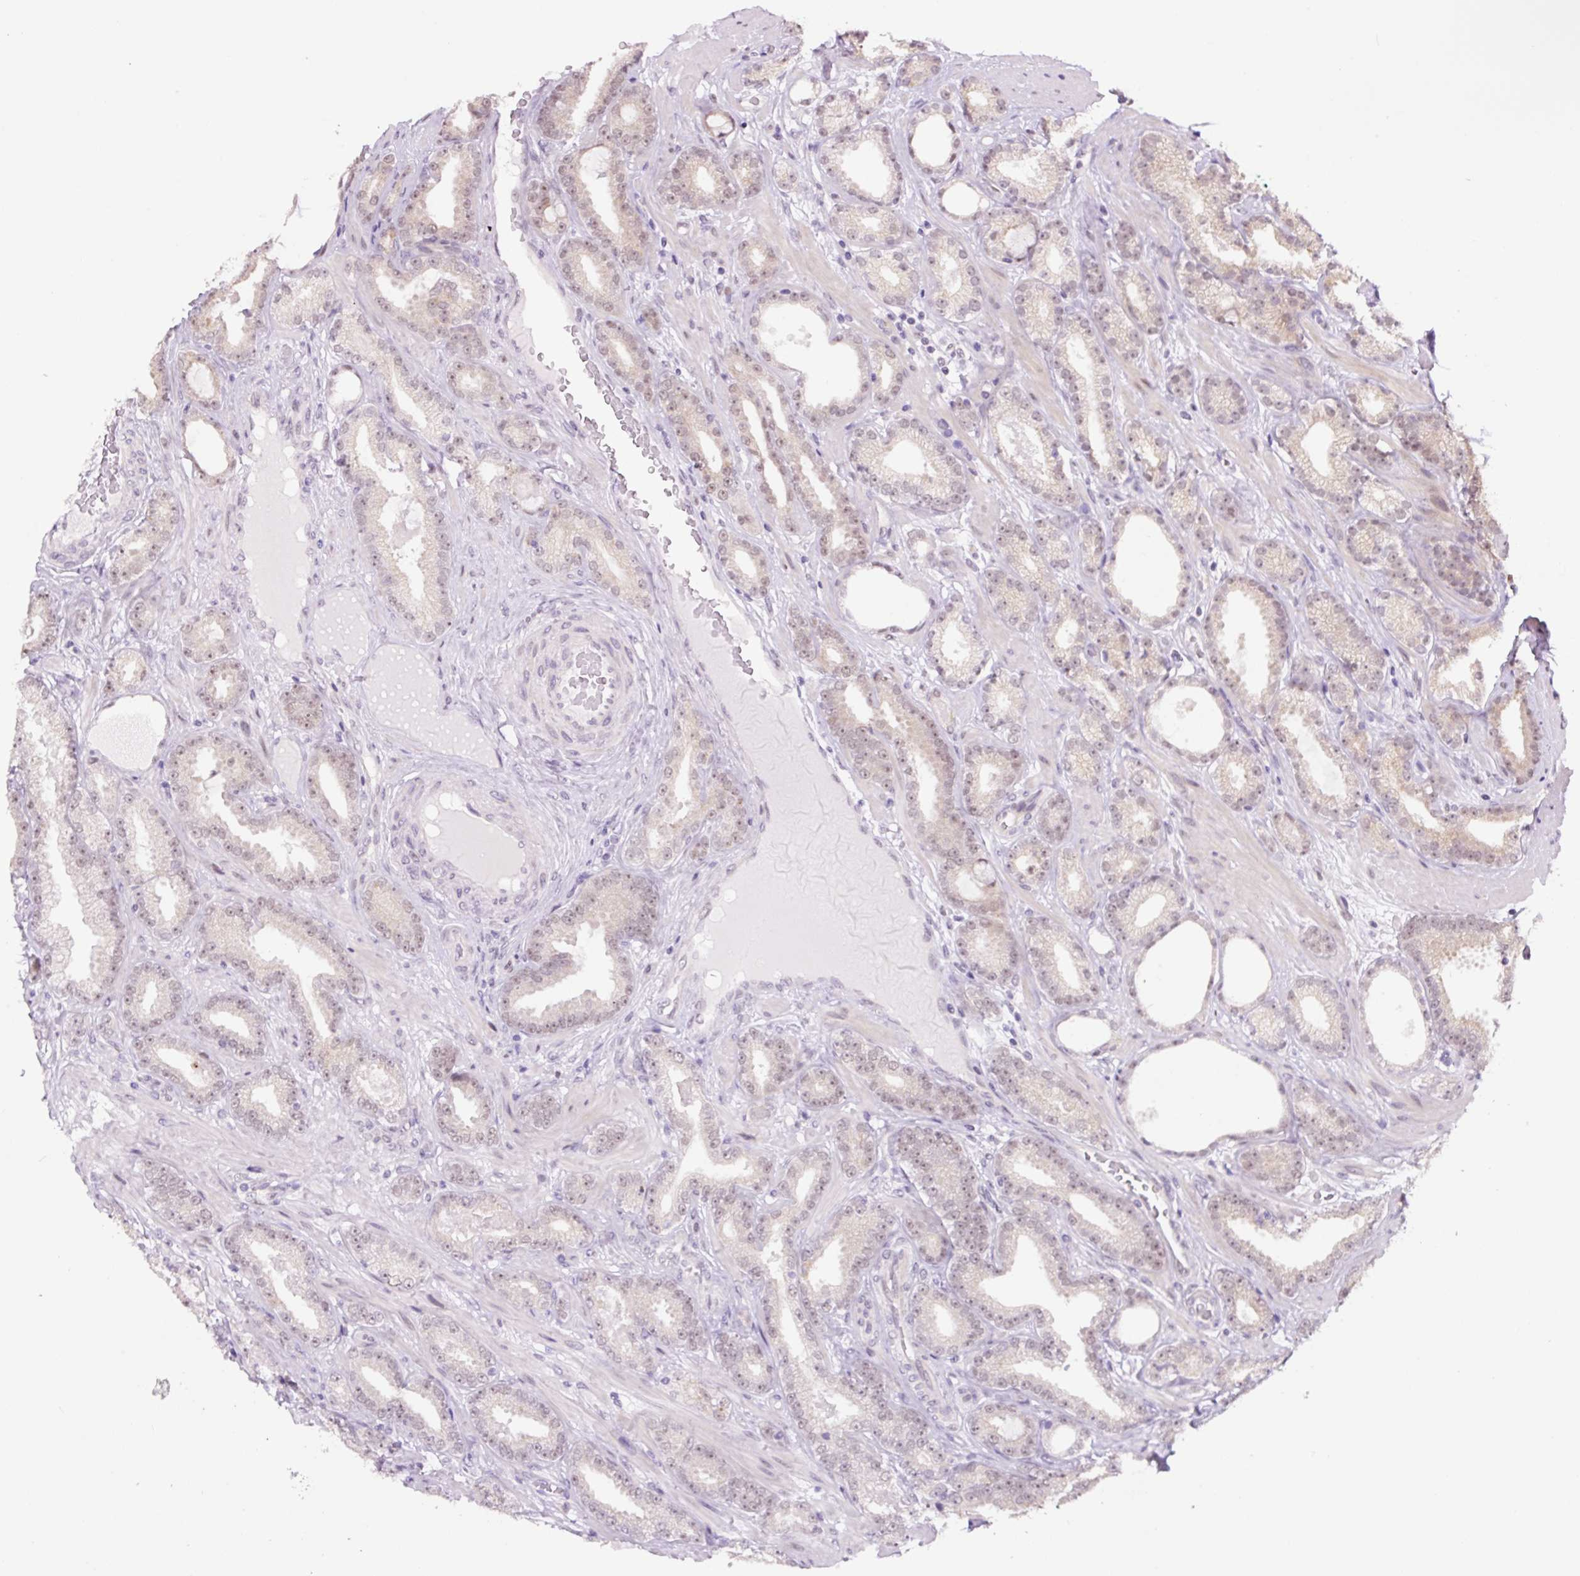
{"staining": {"intensity": "weak", "quantity": "<25%", "location": "nuclear"}, "tissue": "prostate cancer", "cell_type": "Tumor cells", "image_type": "cancer", "snomed": [{"axis": "morphology", "description": "Adenocarcinoma, Low grade"}, {"axis": "topography", "description": "Prostate"}], "caption": "Micrograph shows no protein expression in tumor cells of prostate cancer (low-grade adenocarcinoma) tissue.", "gene": "TAF1A", "patient": {"sex": "male", "age": 61}}